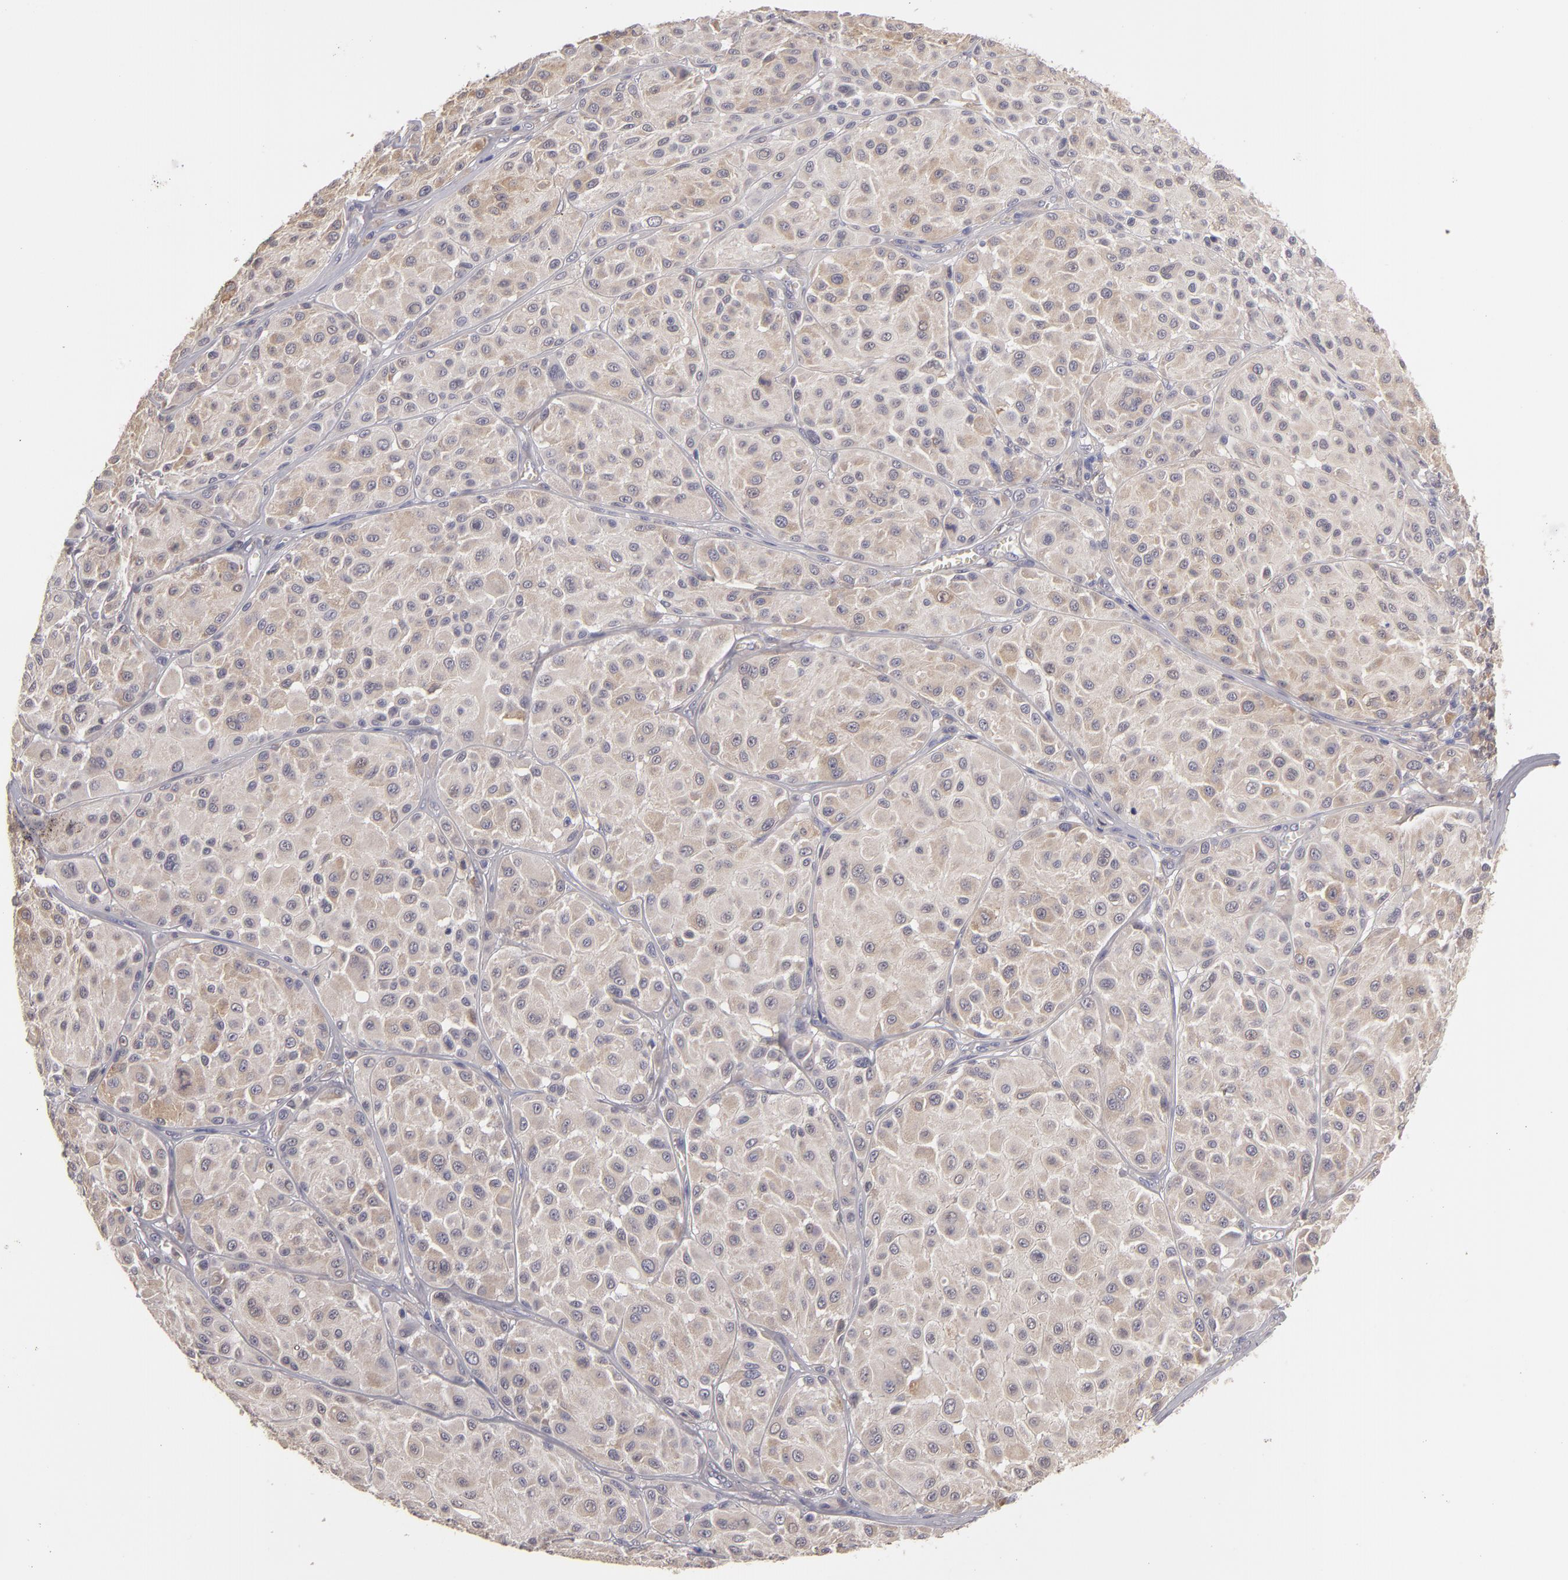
{"staining": {"intensity": "moderate", "quantity": ">75%", "location": "cytoplasmic/membranous"}, "tissue": "melanoma", "cell_type": "Tumor cells", "image_type": "cancer", "snomed": [{"axis": "morphology", "description": "Malignant melanoma, NOS"}, {"axis": "topography", "description": "Skin"}], "caption": "Tumor cells display moderate cytoplasmic/membranous positivity in about >75% of cells in melanoma.", "gene": "MTHFD1", "patient": {"sex": "male", "age": 36}}